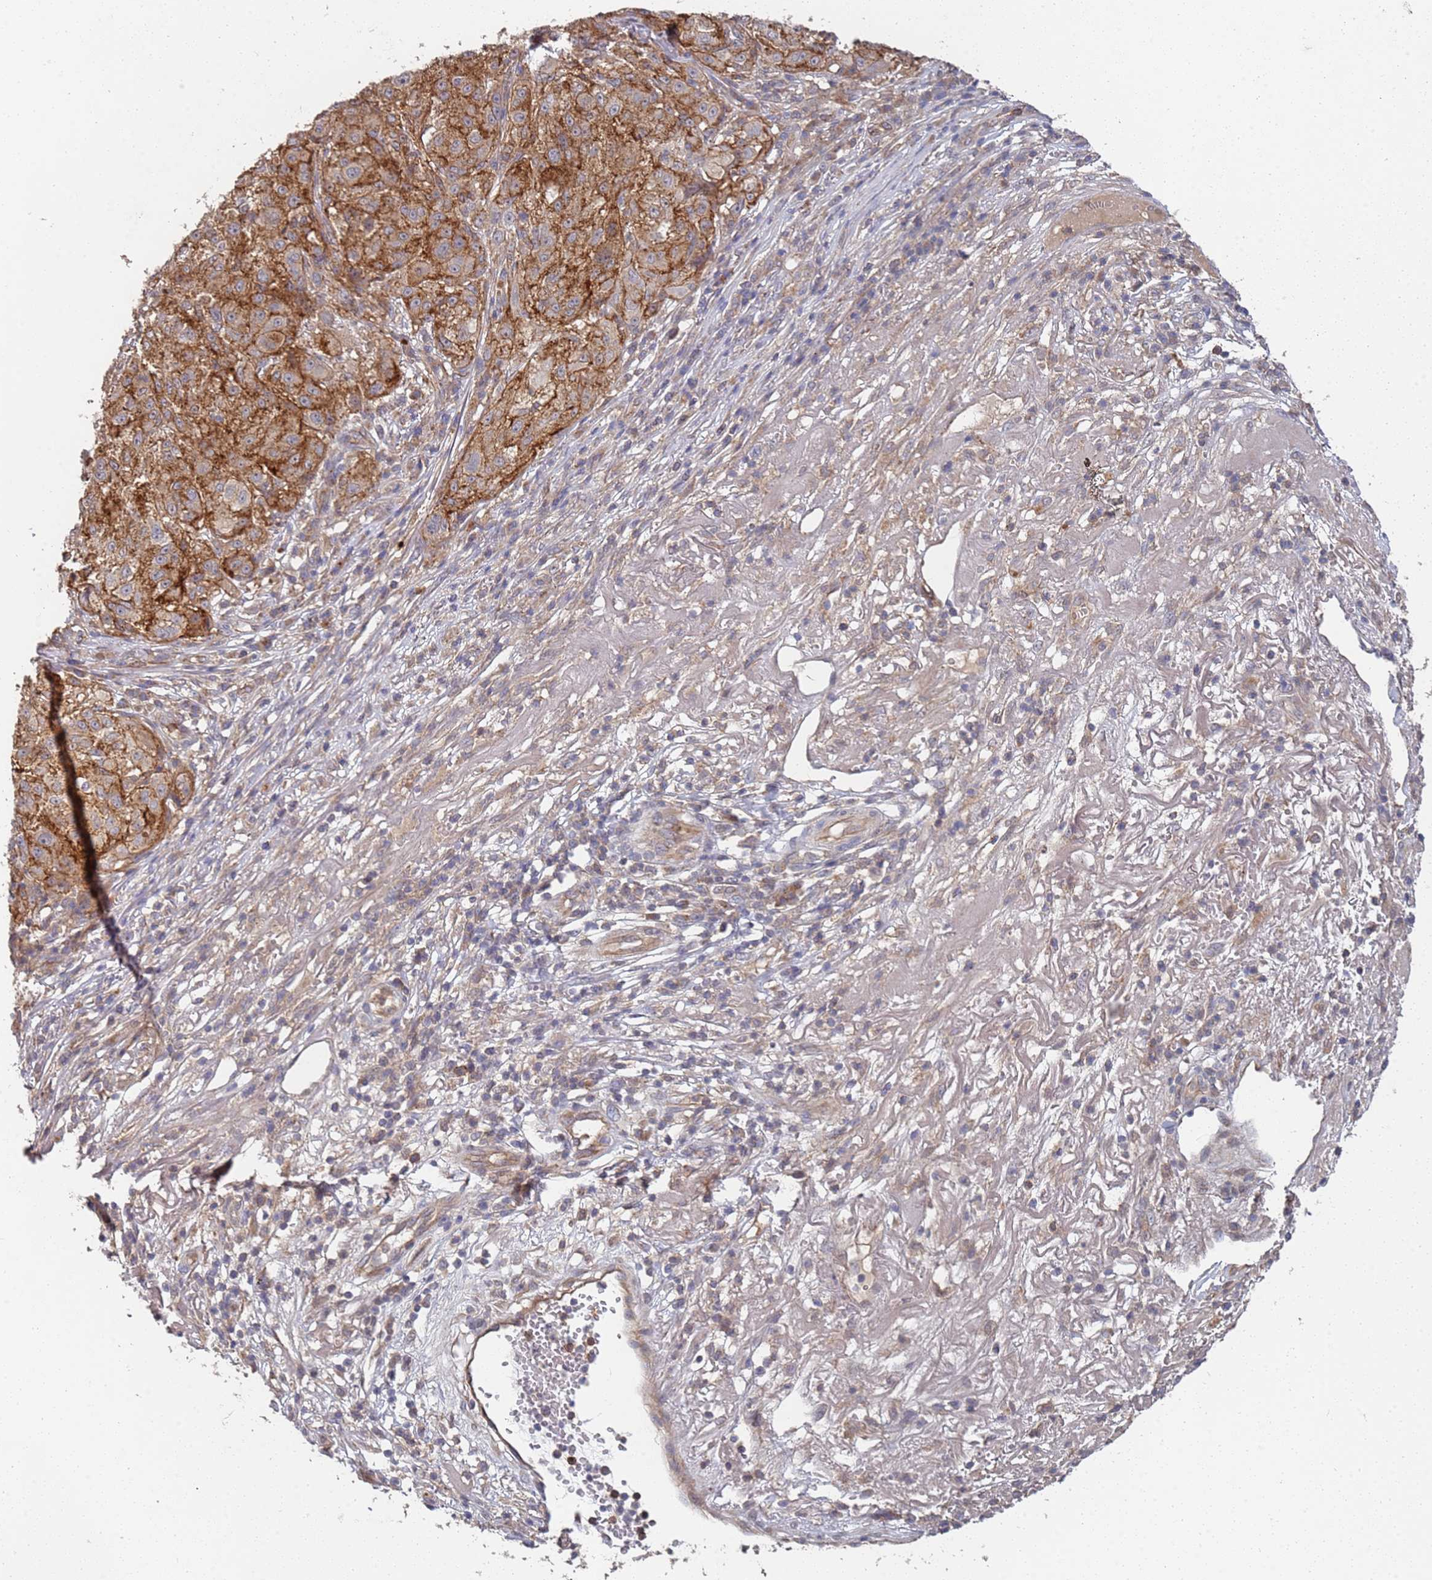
{"staining": {"intensity": "moderate", "quantity": ">75%", "location": "cytoplasmic/membranous"}, "tissue": "melanoma", "cell_type": "Tumor cells", "image_type": "cancer", "snomed": [{"axis": "morphology", "description": "Necrosis, NOS"}, {"axis": "morphology", "description": "Malignant melanoma, NOS"}, {"axis": "topography", "description": "Skin"}], "caption": "Moderate cytoplasmic/membranous protein positivity is appreciated in about >75% of tumor cells in melanoma.", "gene": "ABCB6", "patient": {"sex": "female", "age": 87}}